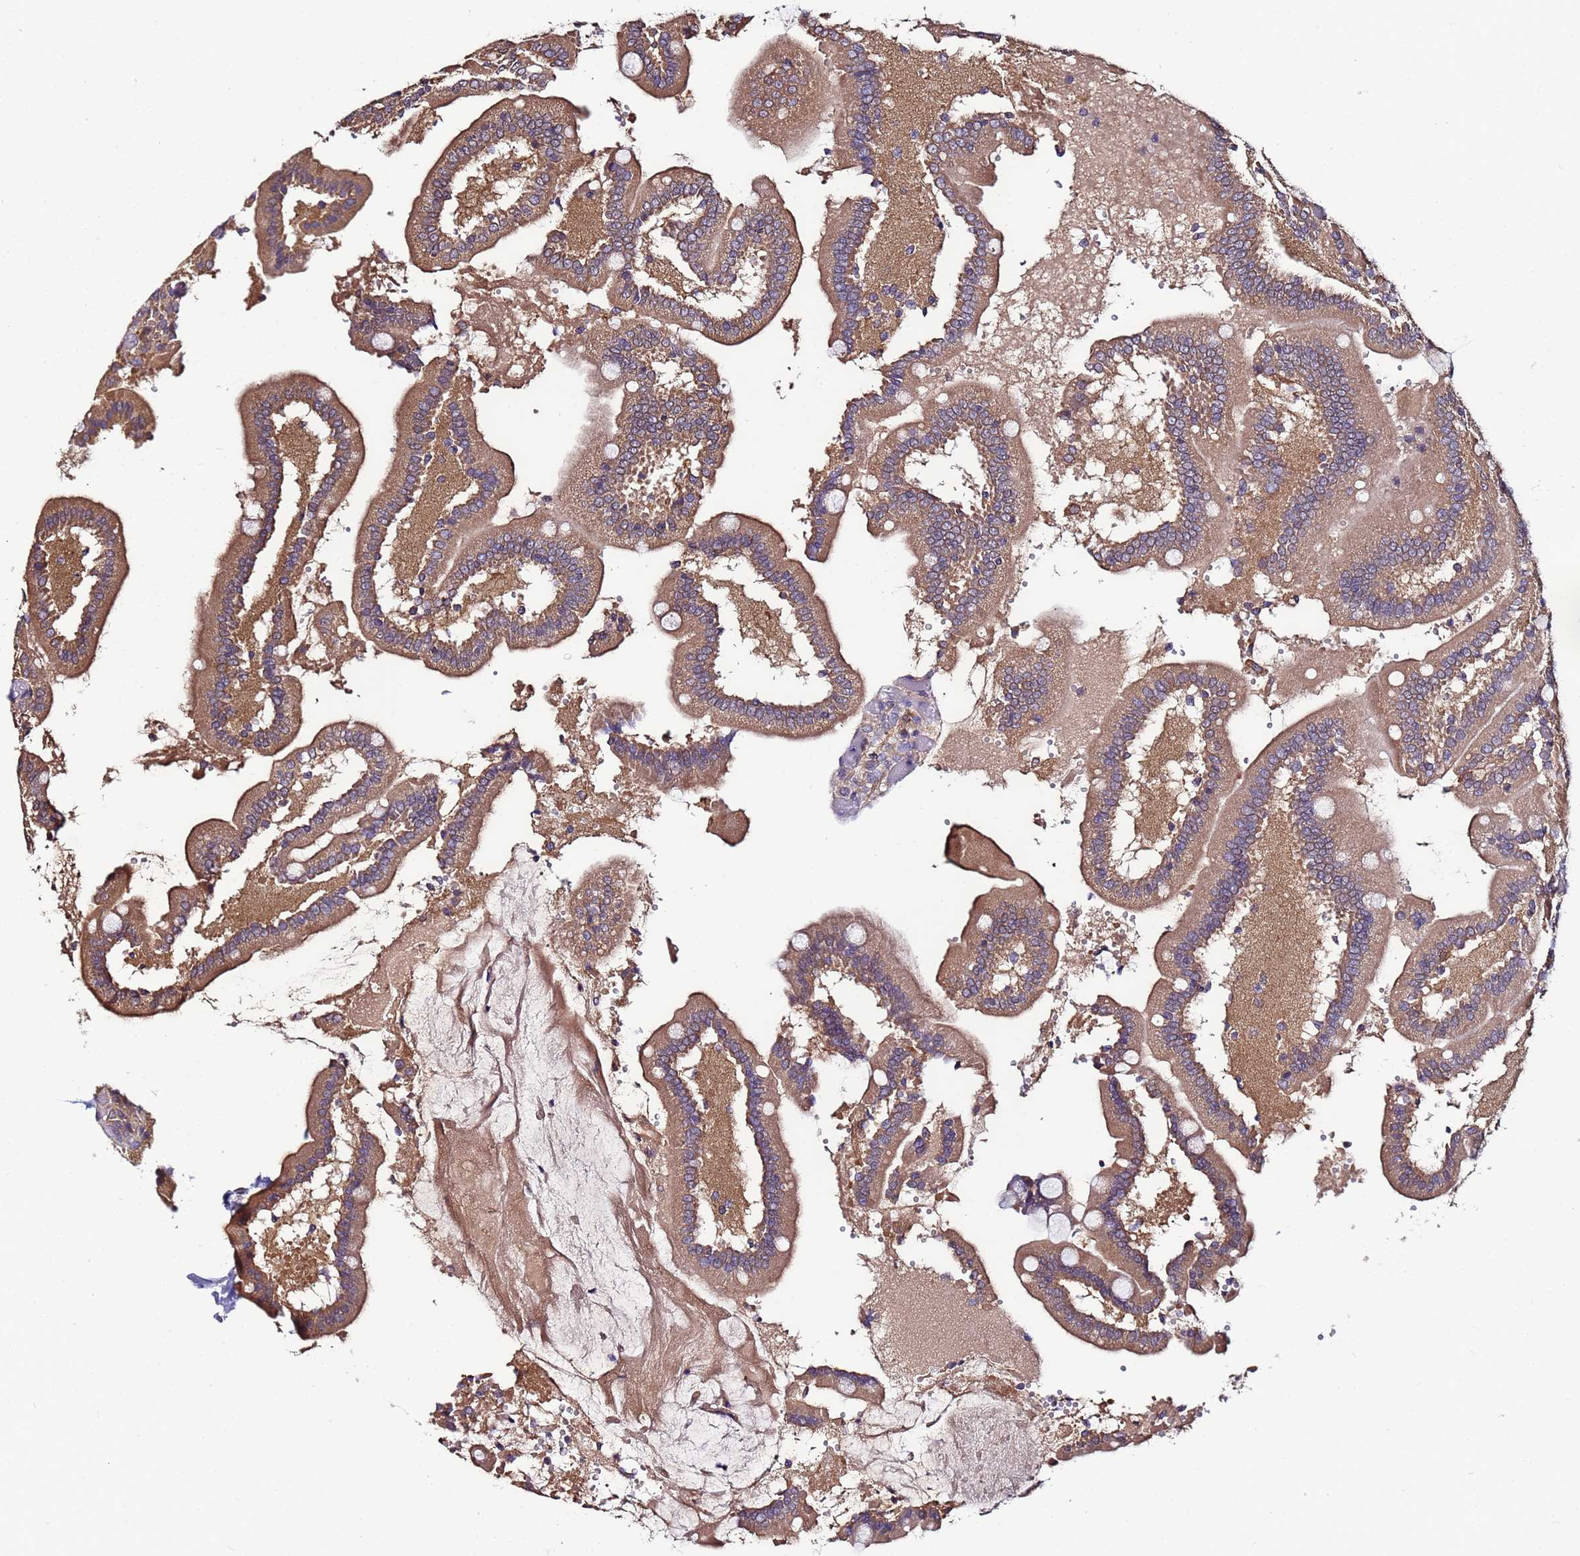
{"staining": {"intensity": "moderate", "quantity": ">75%", "location": "cytoplasmic/membranous"}, "tissue": "duodenum", "cell_type": "Glandular cells", "image_type": "normal", "snomed": [{"axis": "morphology", "description": "Normal tissue, NOS"}, {"axis": "topography", "description": "Duodenum"}], "caption": "A medium amount of moderate cytoplasmic/membranous staining is identified in about >75% of glandular cells in benign duodenum. (DAB = brown stain, brightfield microscopy at high magnification).", "gene": "NAXE", "patient": {"sex": "female", "age": 62}}